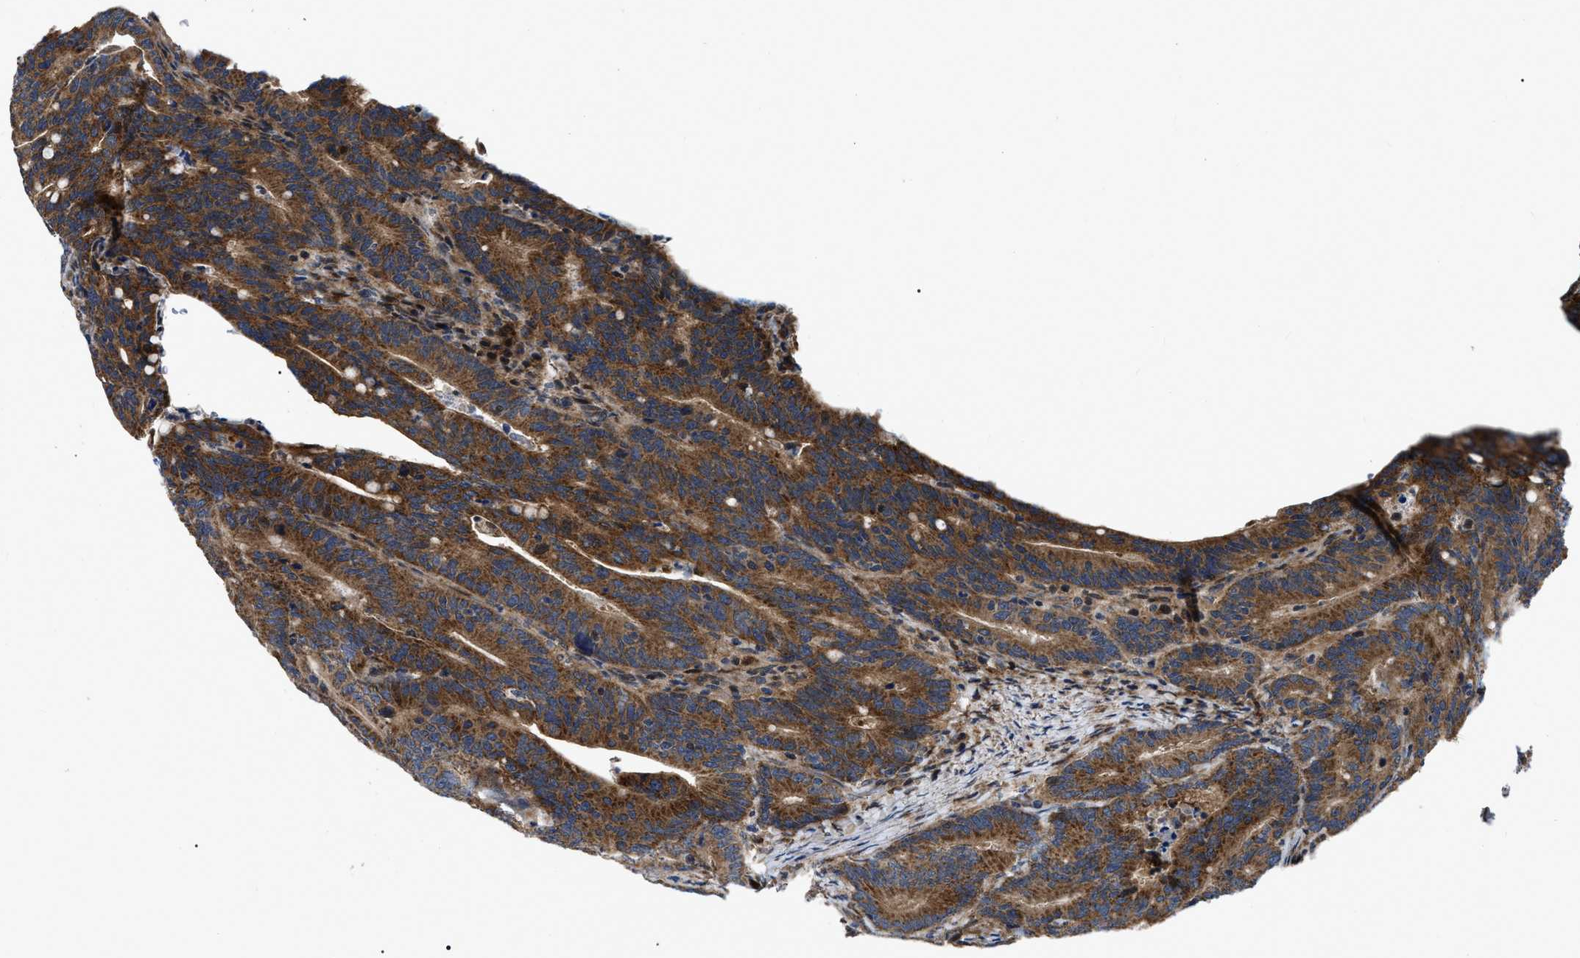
{"staining": {"intensity": "strong", "quantity": ">75%", "location": "cytoplasmic/membranous"}, "tissue": "colorectal cancer", "cell_type": "Tumor cells", "image_type": "cancer", "snomed": [{"axis": "morphology", "description": "Adenocarcinoma, NOS"}, {"axis": "topography", "description": "Colon"}], "caption": "This is a photomicrograph of immunohistochemistry (IHC) staining of colorectal cancer, which shows strong expression in the cytoplasmic/membranous of tumor cells.", "gene": "PPWD1", "patient": {"sex": "female", "age": 66}}